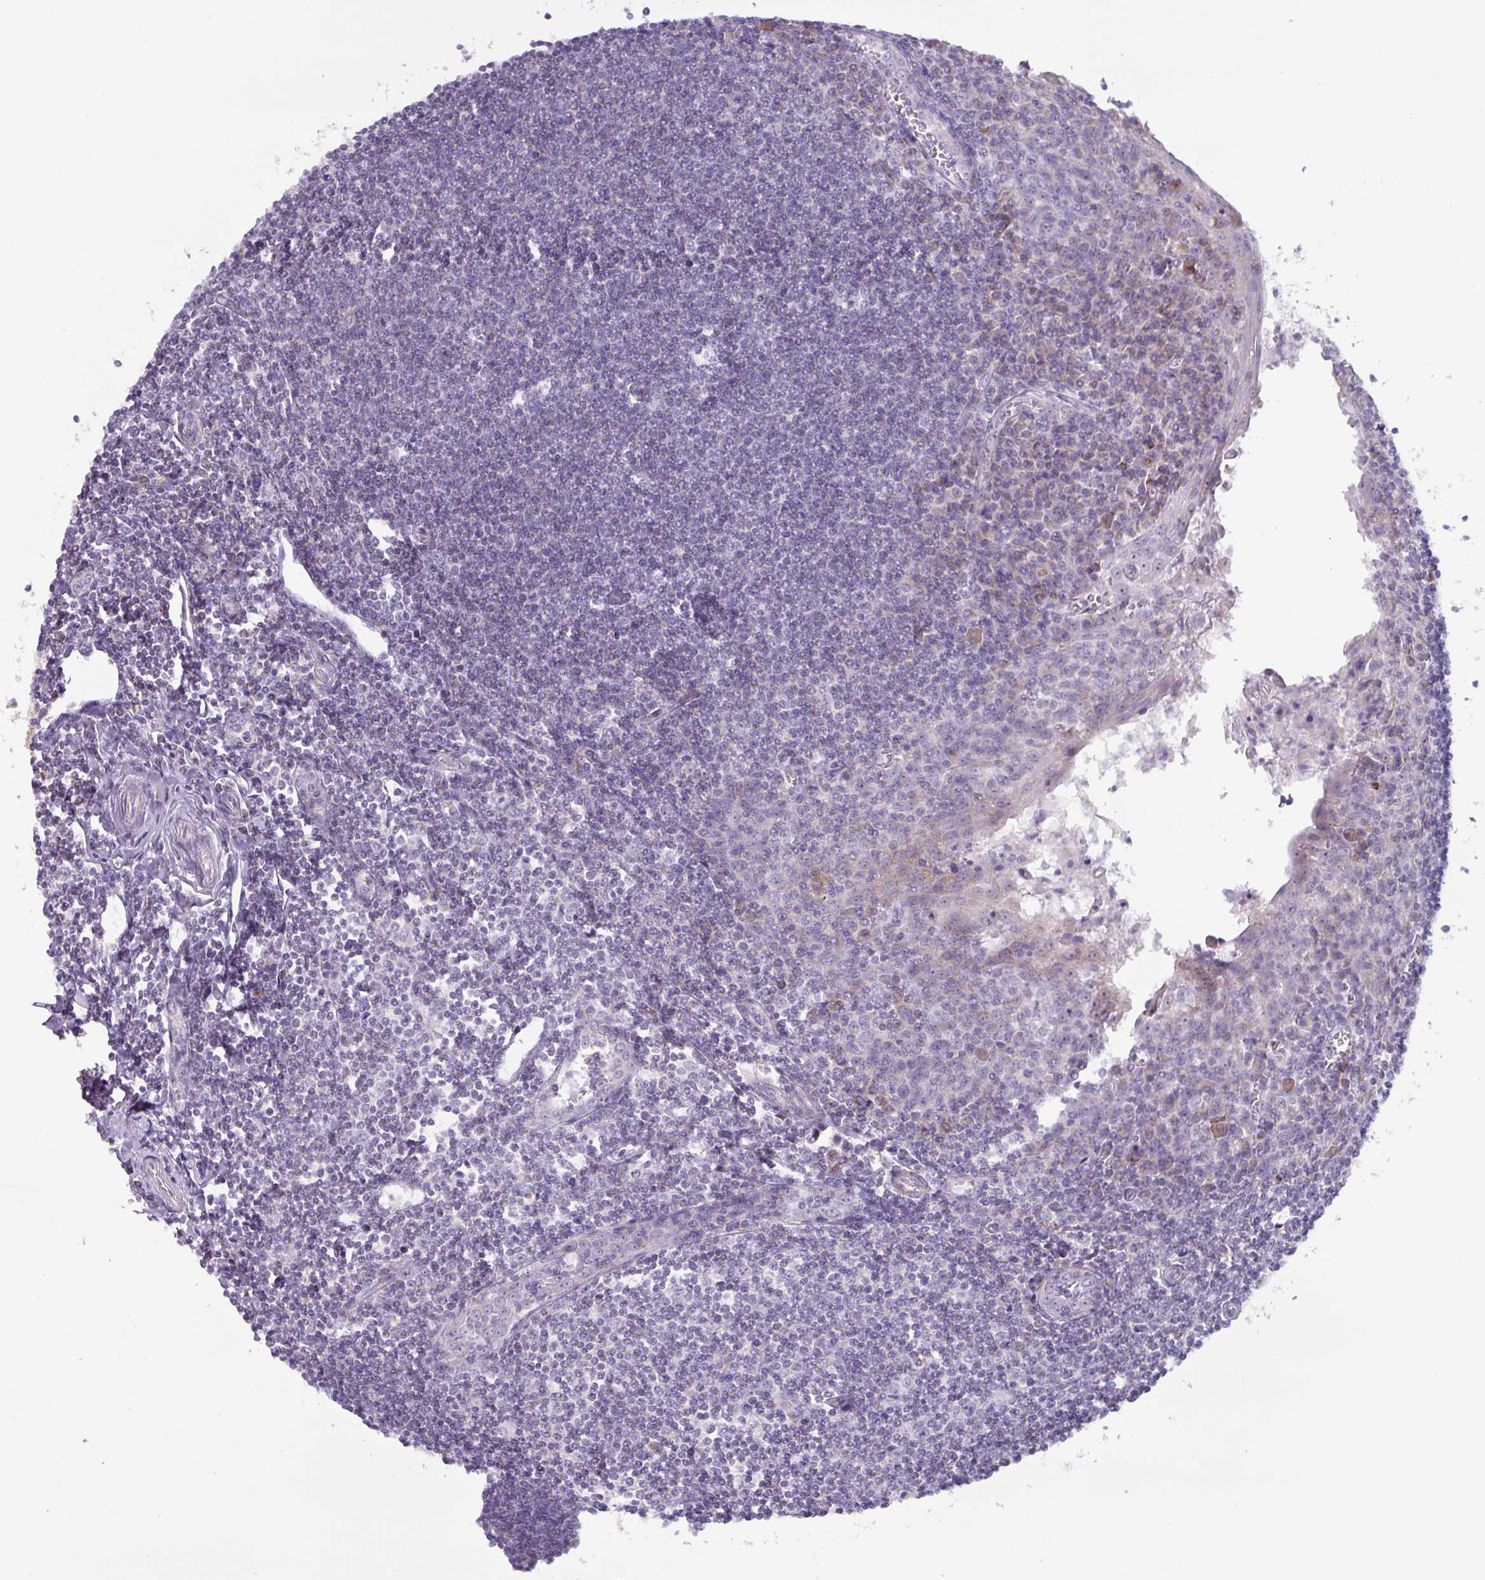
{"staining": {"intensity": "negative", "quantity": "none", "location": "none"}, "tissue": "tonsil", "cell_type": "Germinal center cells", "image_type": "normal", "snomed": [{"axis": "morphology", "description": "Normal tissue, NOS"}, {"axis": "topography", "description": "Tonsil"}], "caption": "Human tonsil stained for a protein using immunohistochemistry (IHC) exhibits no expression in germinal center cells.", "gene": "MT", "patient": {"sex": "male", "age": 27}}